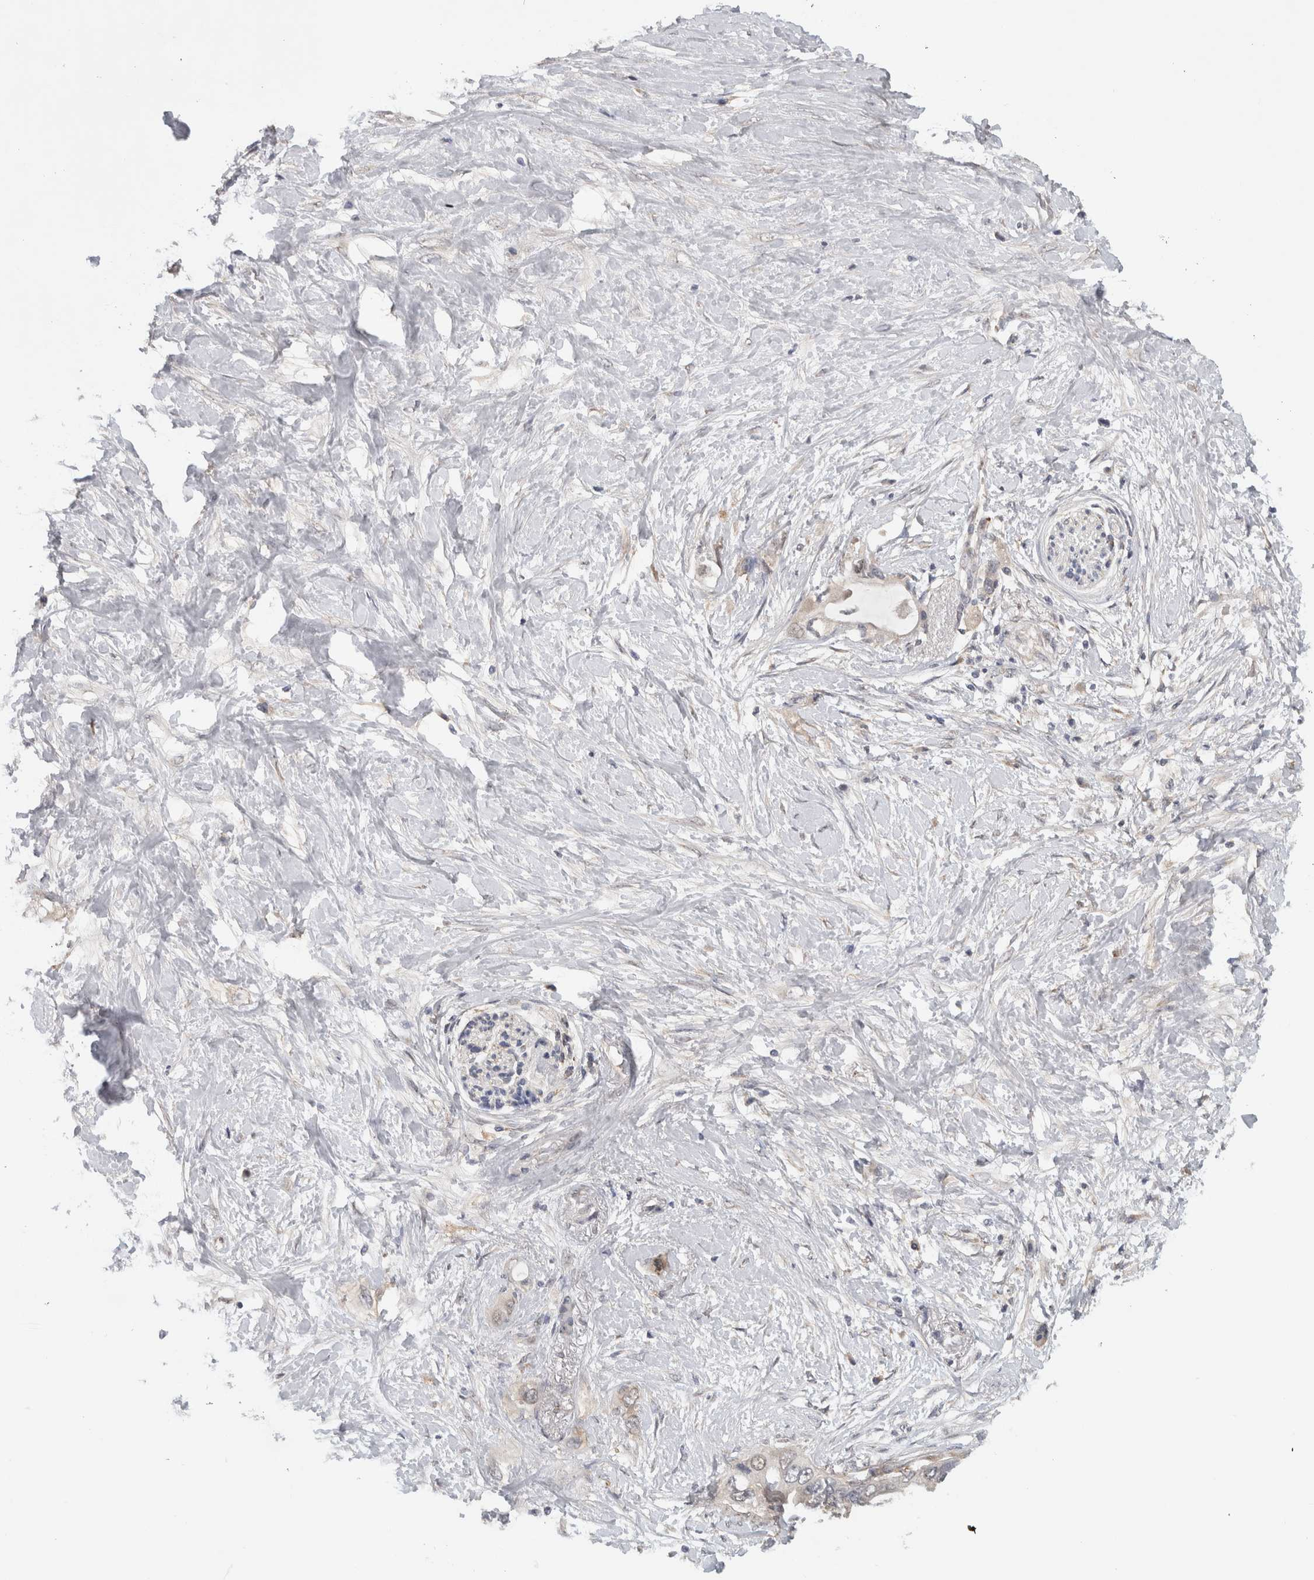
{"staining": {"intensity": "weak", "quantity": "<25%", "location": "cytoplasmic/membranous"}, "tissue": "pancreatic cancer", "cell_type": "Tumor cells", "image_type": "cancer", "snomed": [{"axis": "morphology", "description": "Adenocarcinoma, NOS"}, {"axis": "topography", "description": "Pancreas"}], "caption": "Immunohistochemical staining of human pancreatic cancer reveals no significant staining in tumor cells.", "gene": "DYRK2", "patient": {"sex": "female", "age": 56}}